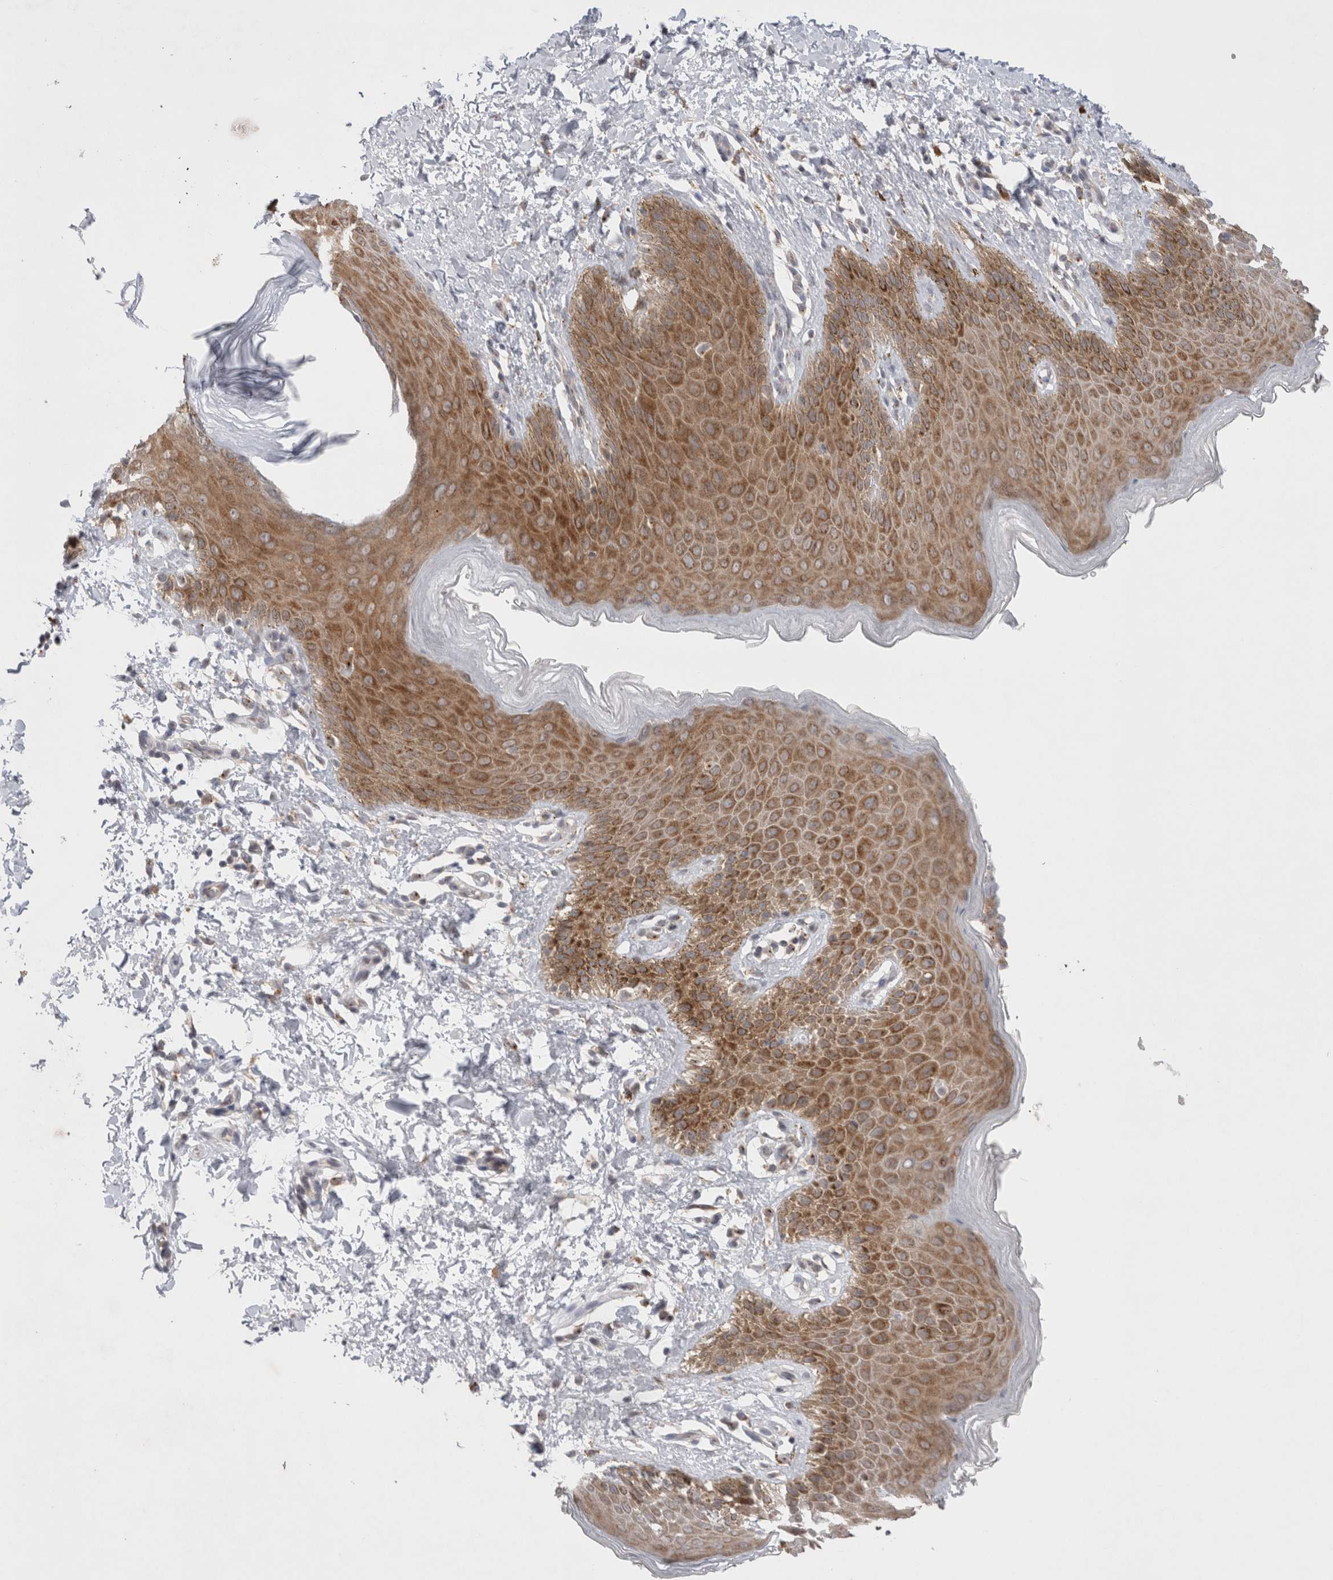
{"staining": {"intensity": "moderate", "quantity": "25%-75%", "location": "cytoplasmic/membranous"}, "tissue": "skin", "cell_type": "Epidermal cells", "image_type": "normal", "snomed": [{"axis": "morphology", "description": "Normal tissue, NOS"}, {"axis": "topography", "description": "Anal"}, {"axis": "topography", "description": "Peripheral nerve tissue"}], "caption": "Unremarkable skin was stained to show a protein in brown. There is medium levels of moderate cytoplasmic/membranous staining in about 25%-75% of epidermal cells.", "gene": "BICD2", "patient": {"sex": "male", "age": 44}}